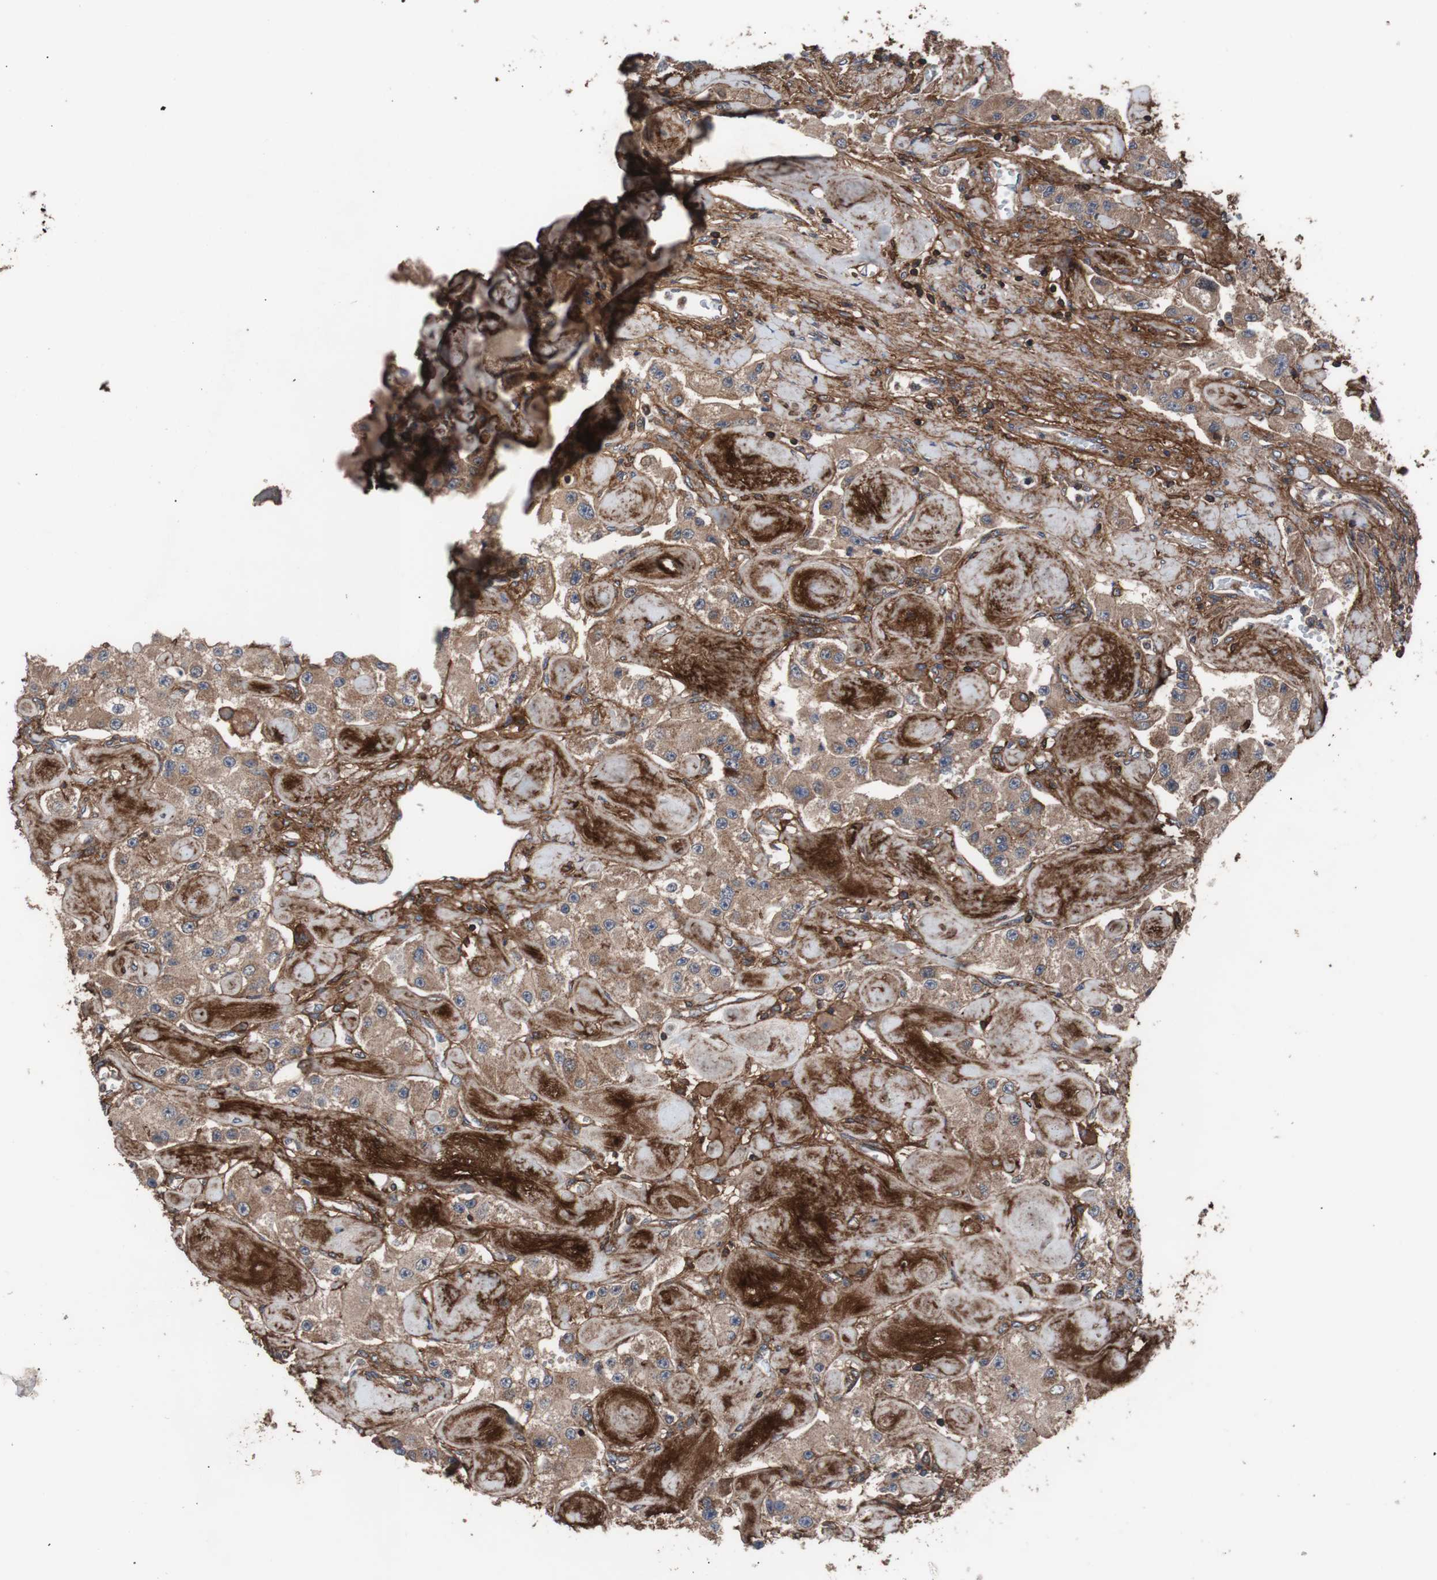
{"staining": {"intensity": "moderate", "quantity": ">75%", "location": "cytoplasmic/membranous"}, "tissue": "carcinoid", "cell_type": "Tumor cells", "image_type": "cancer", "snomed": [{"axis": "morphology", "description": "Carcinoid, malignant, NOS"}, {"axis": "topography", "description": "Pancreas"}], "caption": "Immunohistochemistry (IHC) of malignant carcinoid shows medium levels of moderate cytoplasmic/membranous staining in about >75% of tumor cells. The staining was performed using DAB (3,3'-diaminobenzidine), with brown indicating positive protein expression. Nuclei are stained blue with hematoxylin.", "gene": "COL6A2", "patient": {"sex": "male", "age": 41}}